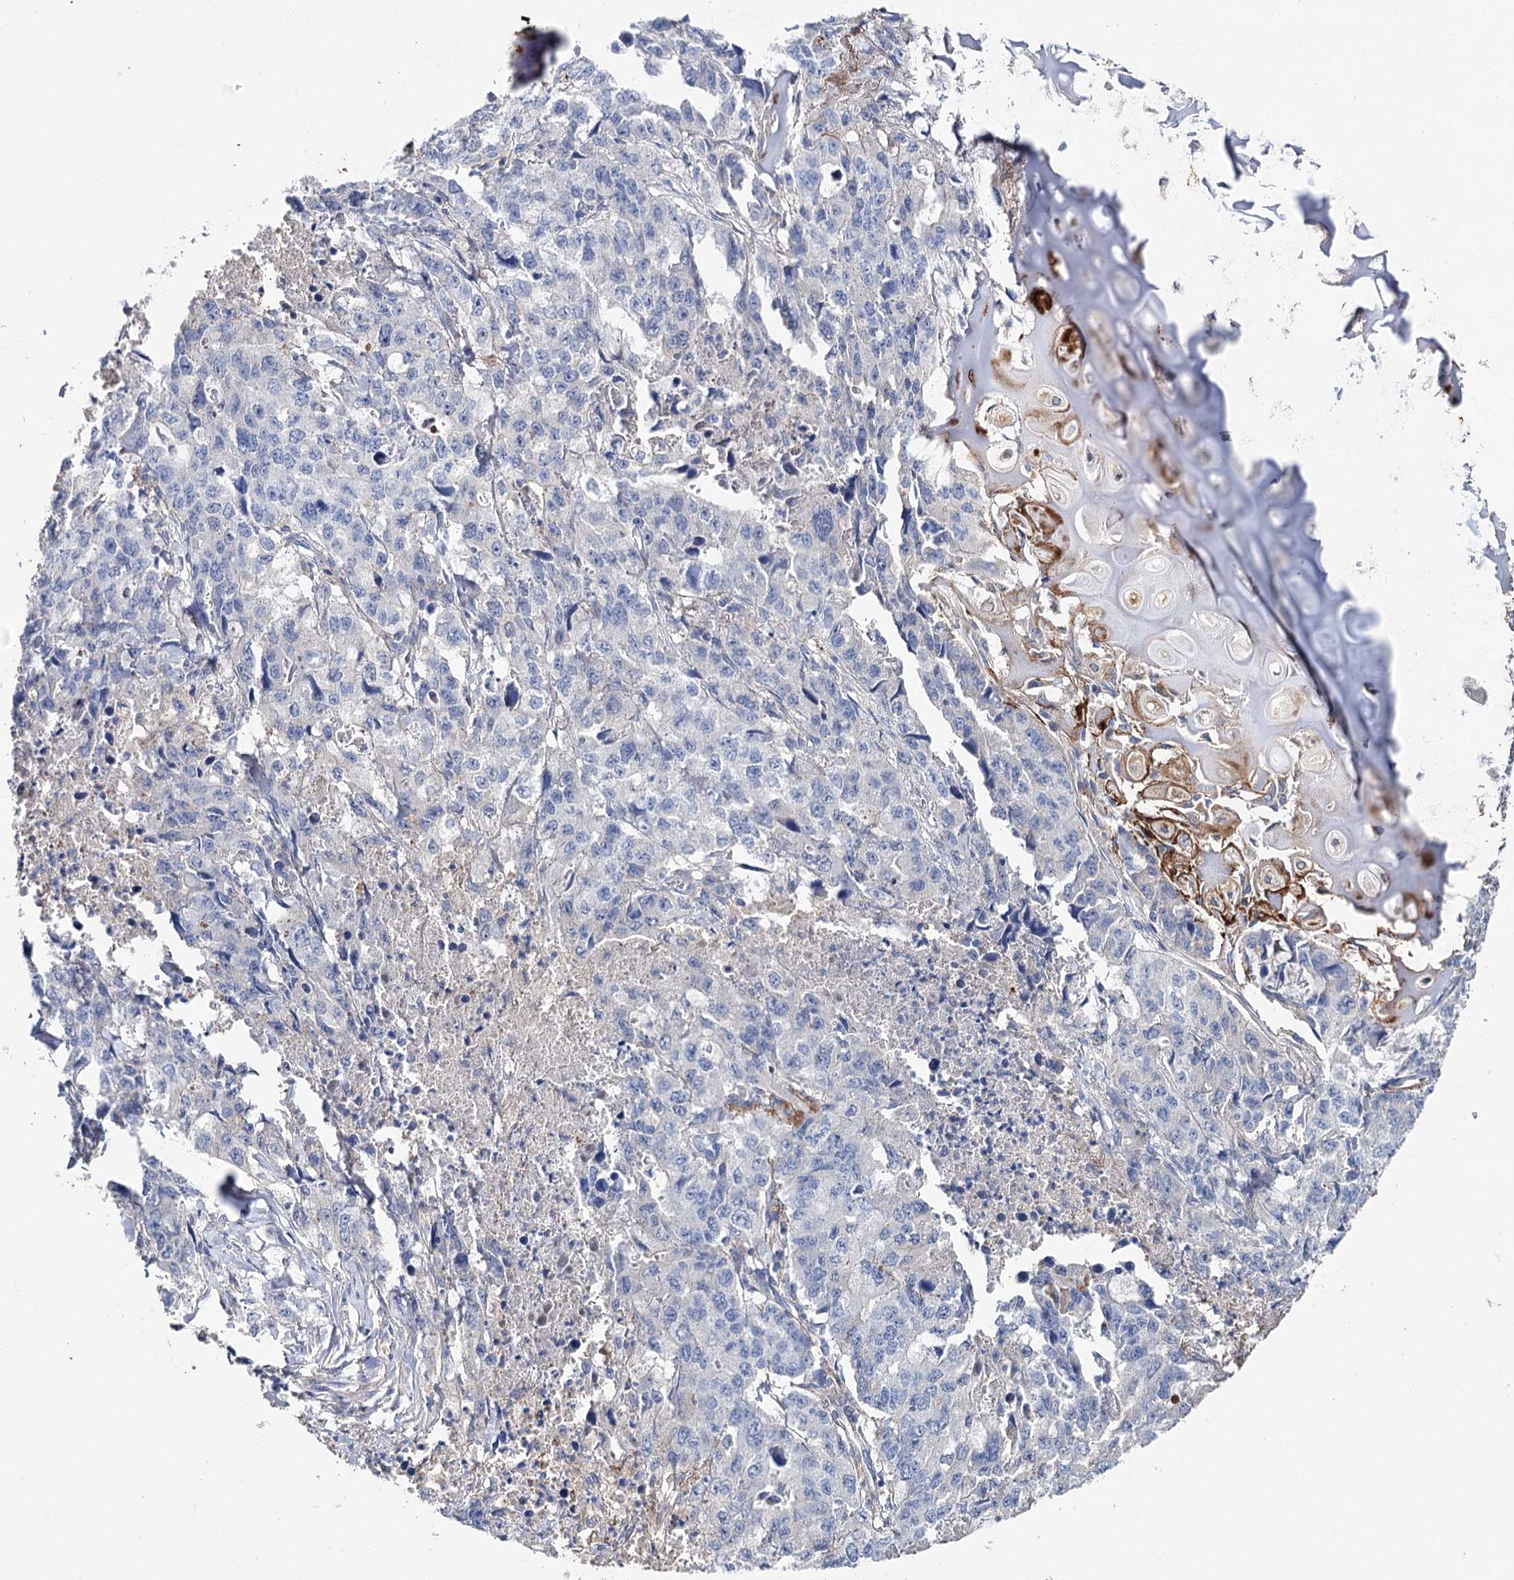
{"staining": {"intensity": "negative", "quantity": "none", "location": "none"}, "tissue": "lung cancer", "cell_type": "Tumor cells", "image_type": "cancer", "snomed": [{"axis": "morphology", "description": "Adenocarcinoma, NOS"}, {"axis": "topography", "description": "Lung"}], "caption": "Immunohistochemistry of human lung adenocarcinoma demonstrates no positivity in tumor cells.", "gene": "EPYC", "patient": {"sex": "female", "age": 51}}